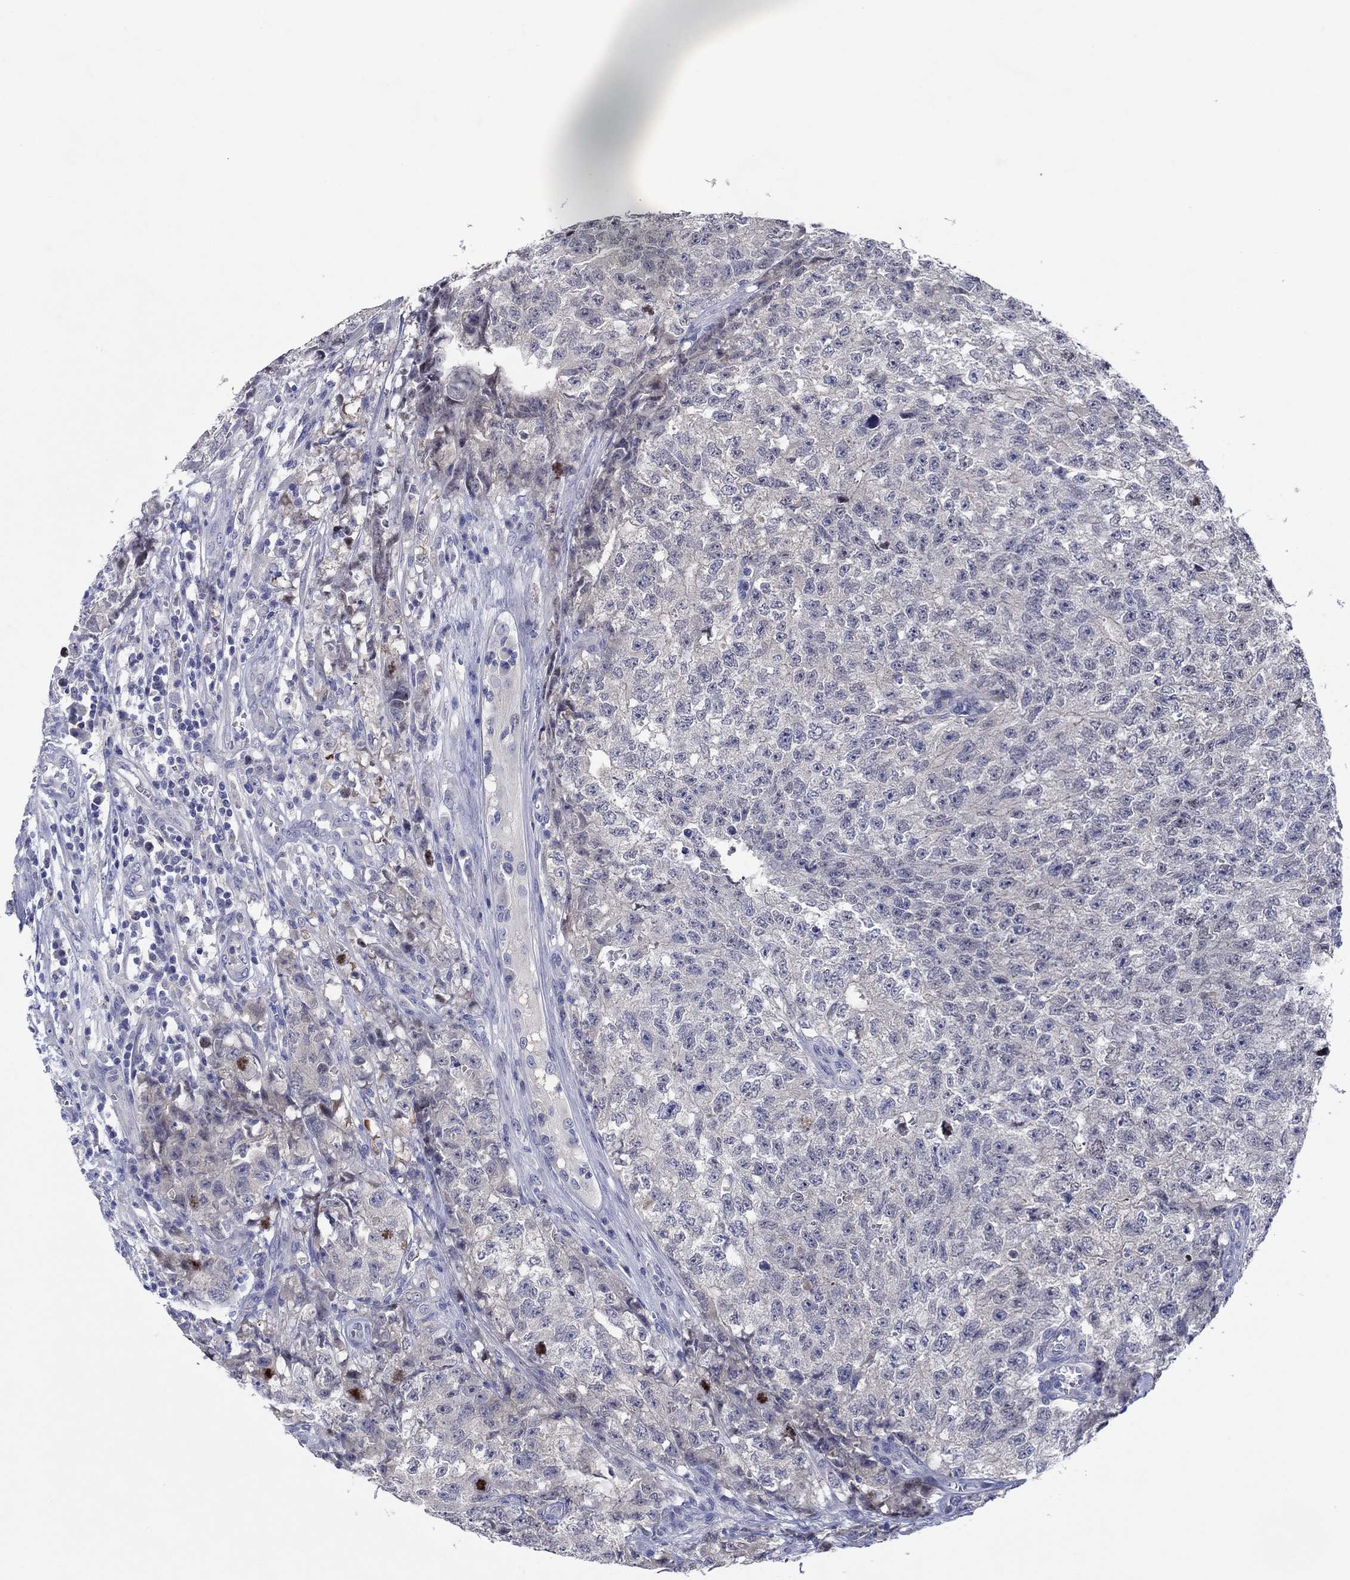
{"staining": {"intensity": "negative", "quantity": "none", "location": "none"}, "tissue": "testis cancer", "cell_type": "Tumor cells", "image_type": "cancer", "snomed": [{"axis": "morphology", "description": "Seminoma, NOS"}, {"axis": "morphology", "description": "Carcinoma, Embryonal, NOS"}, {"axis": "topography", "description": "Testis"}], "caption": "Testis embryonal carcinoma was stained to show a protein in brown. There is no significant expression in tumor cells. Nuclei are stained in blue.", "gene": "HDC", "patient": {"sex": "male", "age": 22}}